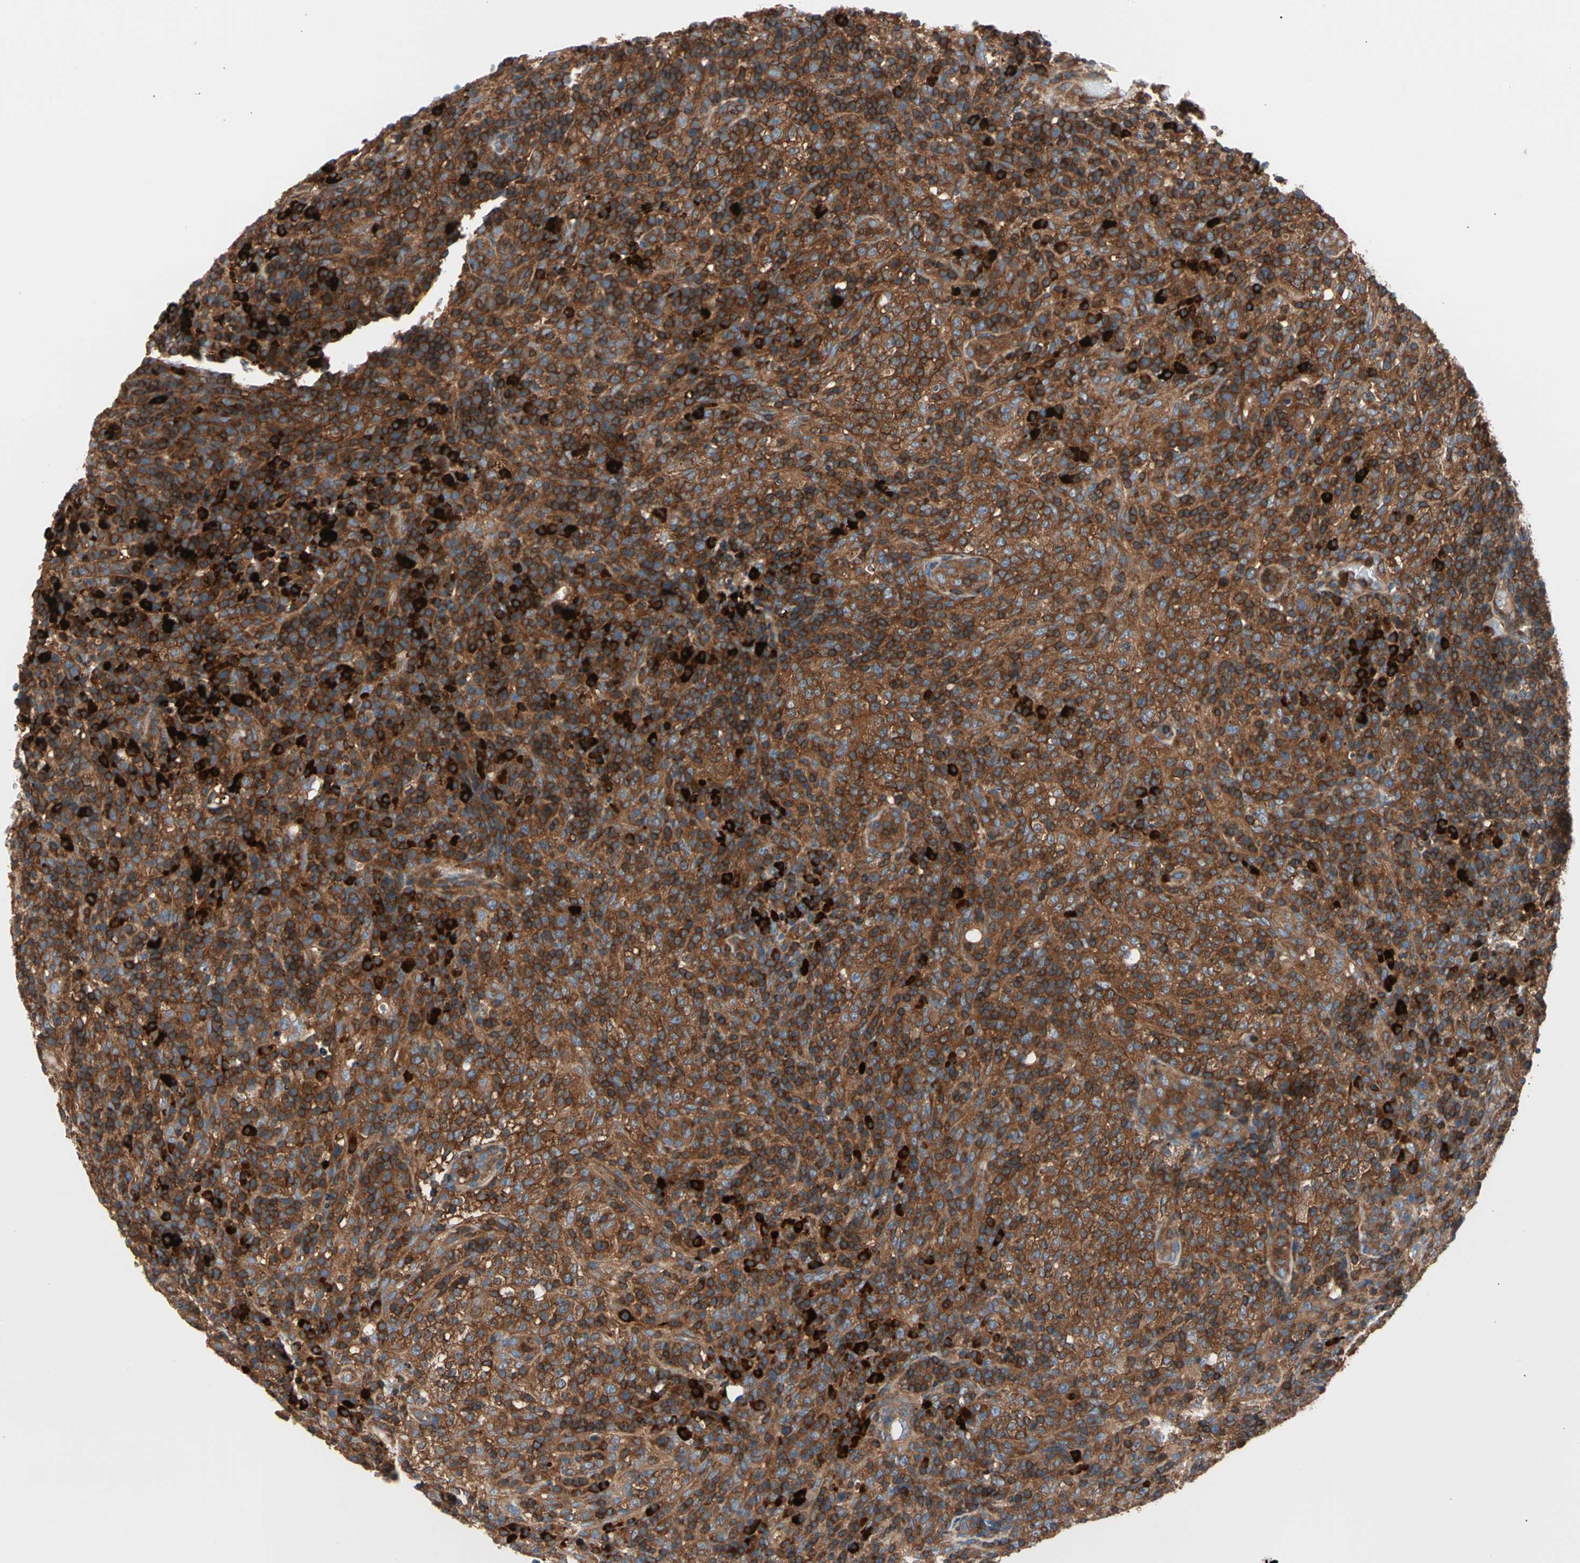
{"staining": {"intensity": "strong", "quantity": ">75%", "location": "cytoplasmic/membranous"}, "tissue": "lymphoma", "cell_type": "Tumor cells", "image_type": "cancer", "snomed": [{"axis": "morphology", "description": "Malignant lymphoma, non-Hodgkin's type, High grade"}, {"axis": "topography", "description": "Lymph node"}], "caption": "Immunohistochemistry (IHC) (DAB) staining of human lymphoma exhibits strong cytoplasmic/membranous protein positivity in approximately >75% of tumor cells.", "gene": "ROCK1", "patient": {"sex": "female", "age": 76}}